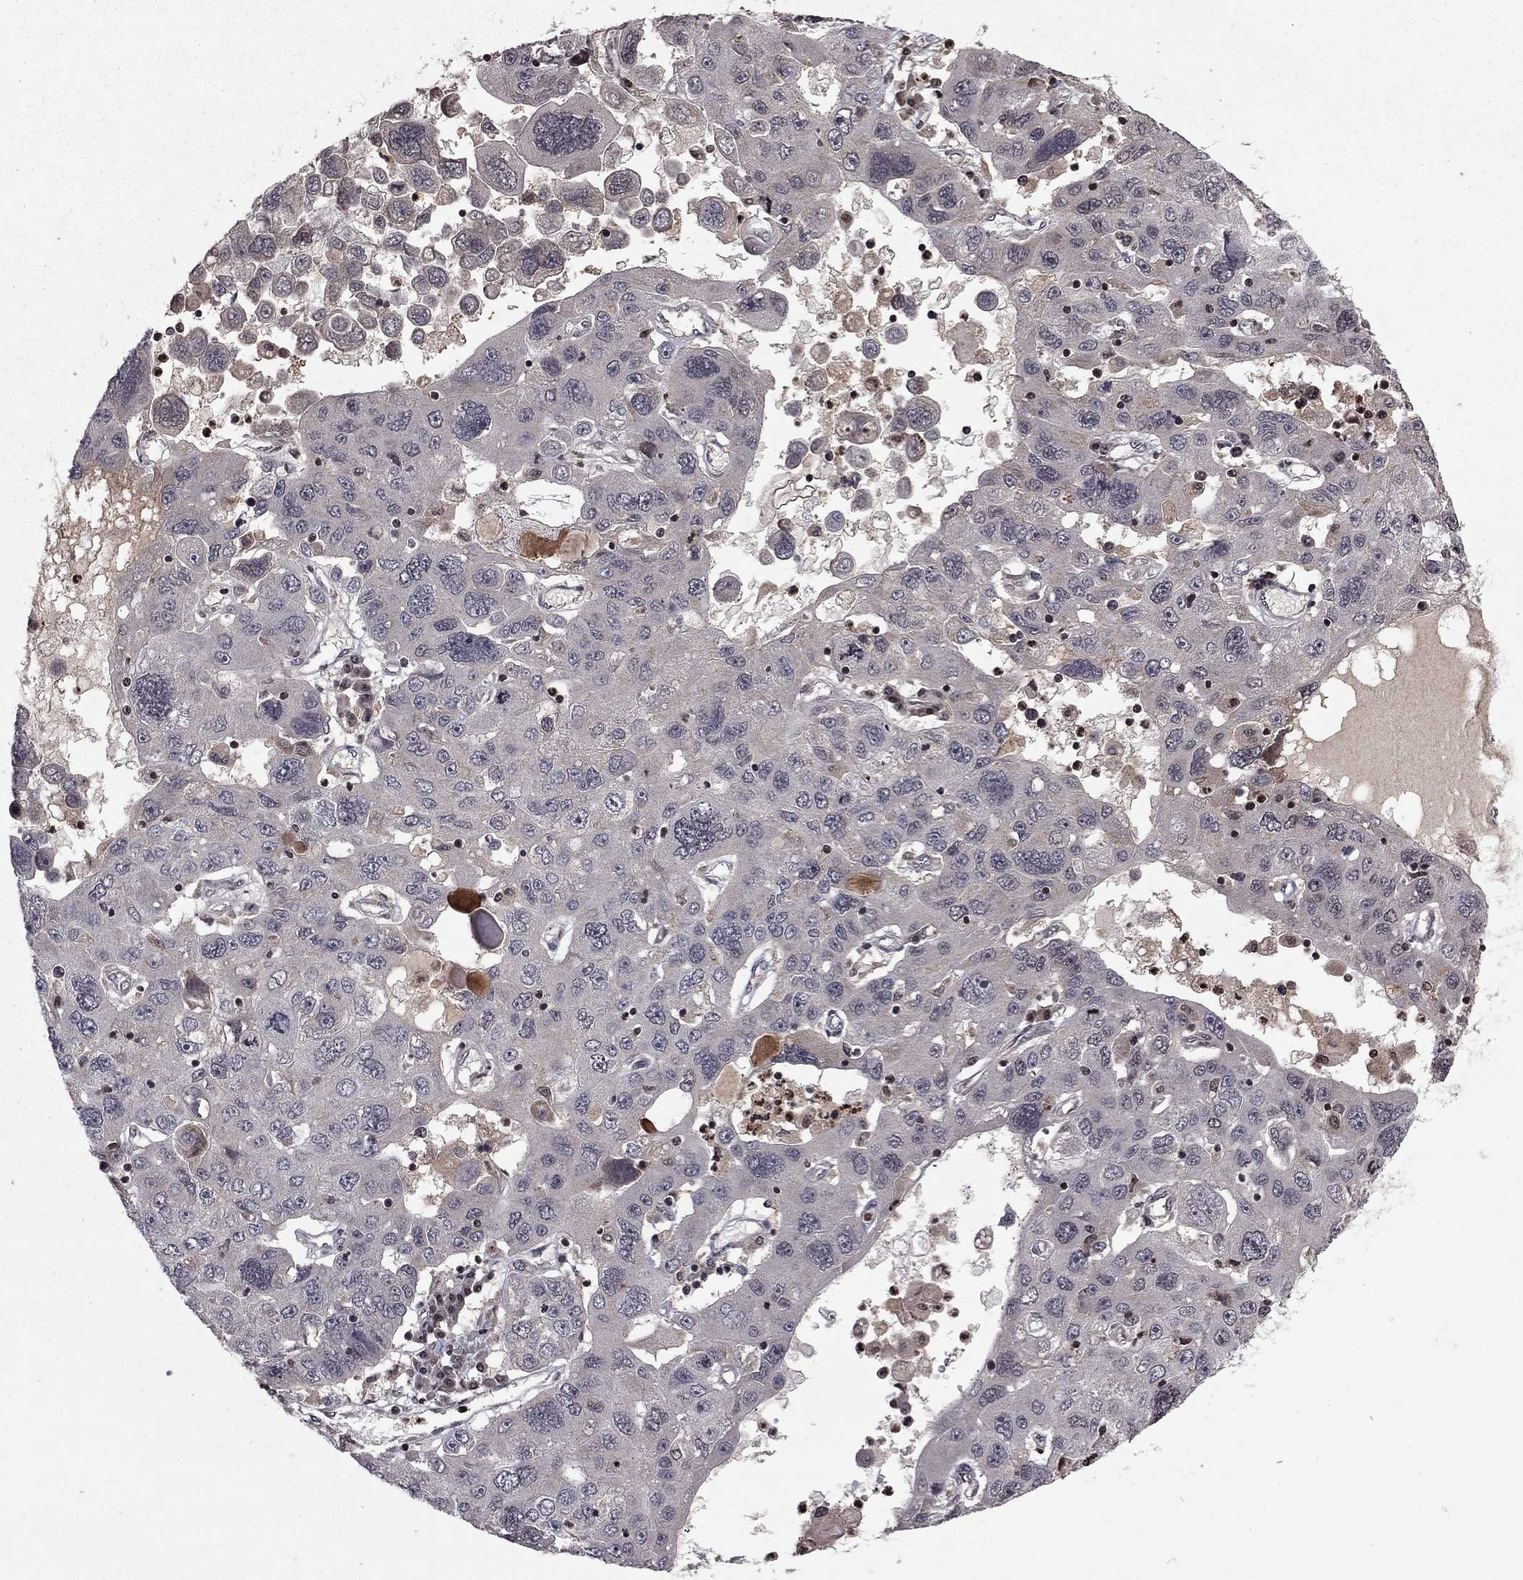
{"staining": {"intensity": "negative", "quantity": "none", "location": "none"}, "tissue": "stomach cancer", "cell_type": "Tumor cells", "image_type": "cancer", "snomed": [{"axis": "morphology", "description": "Adenocarcinoma, NOS"}, {"axis": "topography", "description": "Stomach"}], "caption": "This micrograph is of stomach cancer (adenocarcinoma) stained with immunohistochemistry to label a protein in brown with the nuclei are counter-stained blue. There is no positivity in tumor cells.", "gene": "SORBS1", "patient": {"sex": "male", "age": 56}}